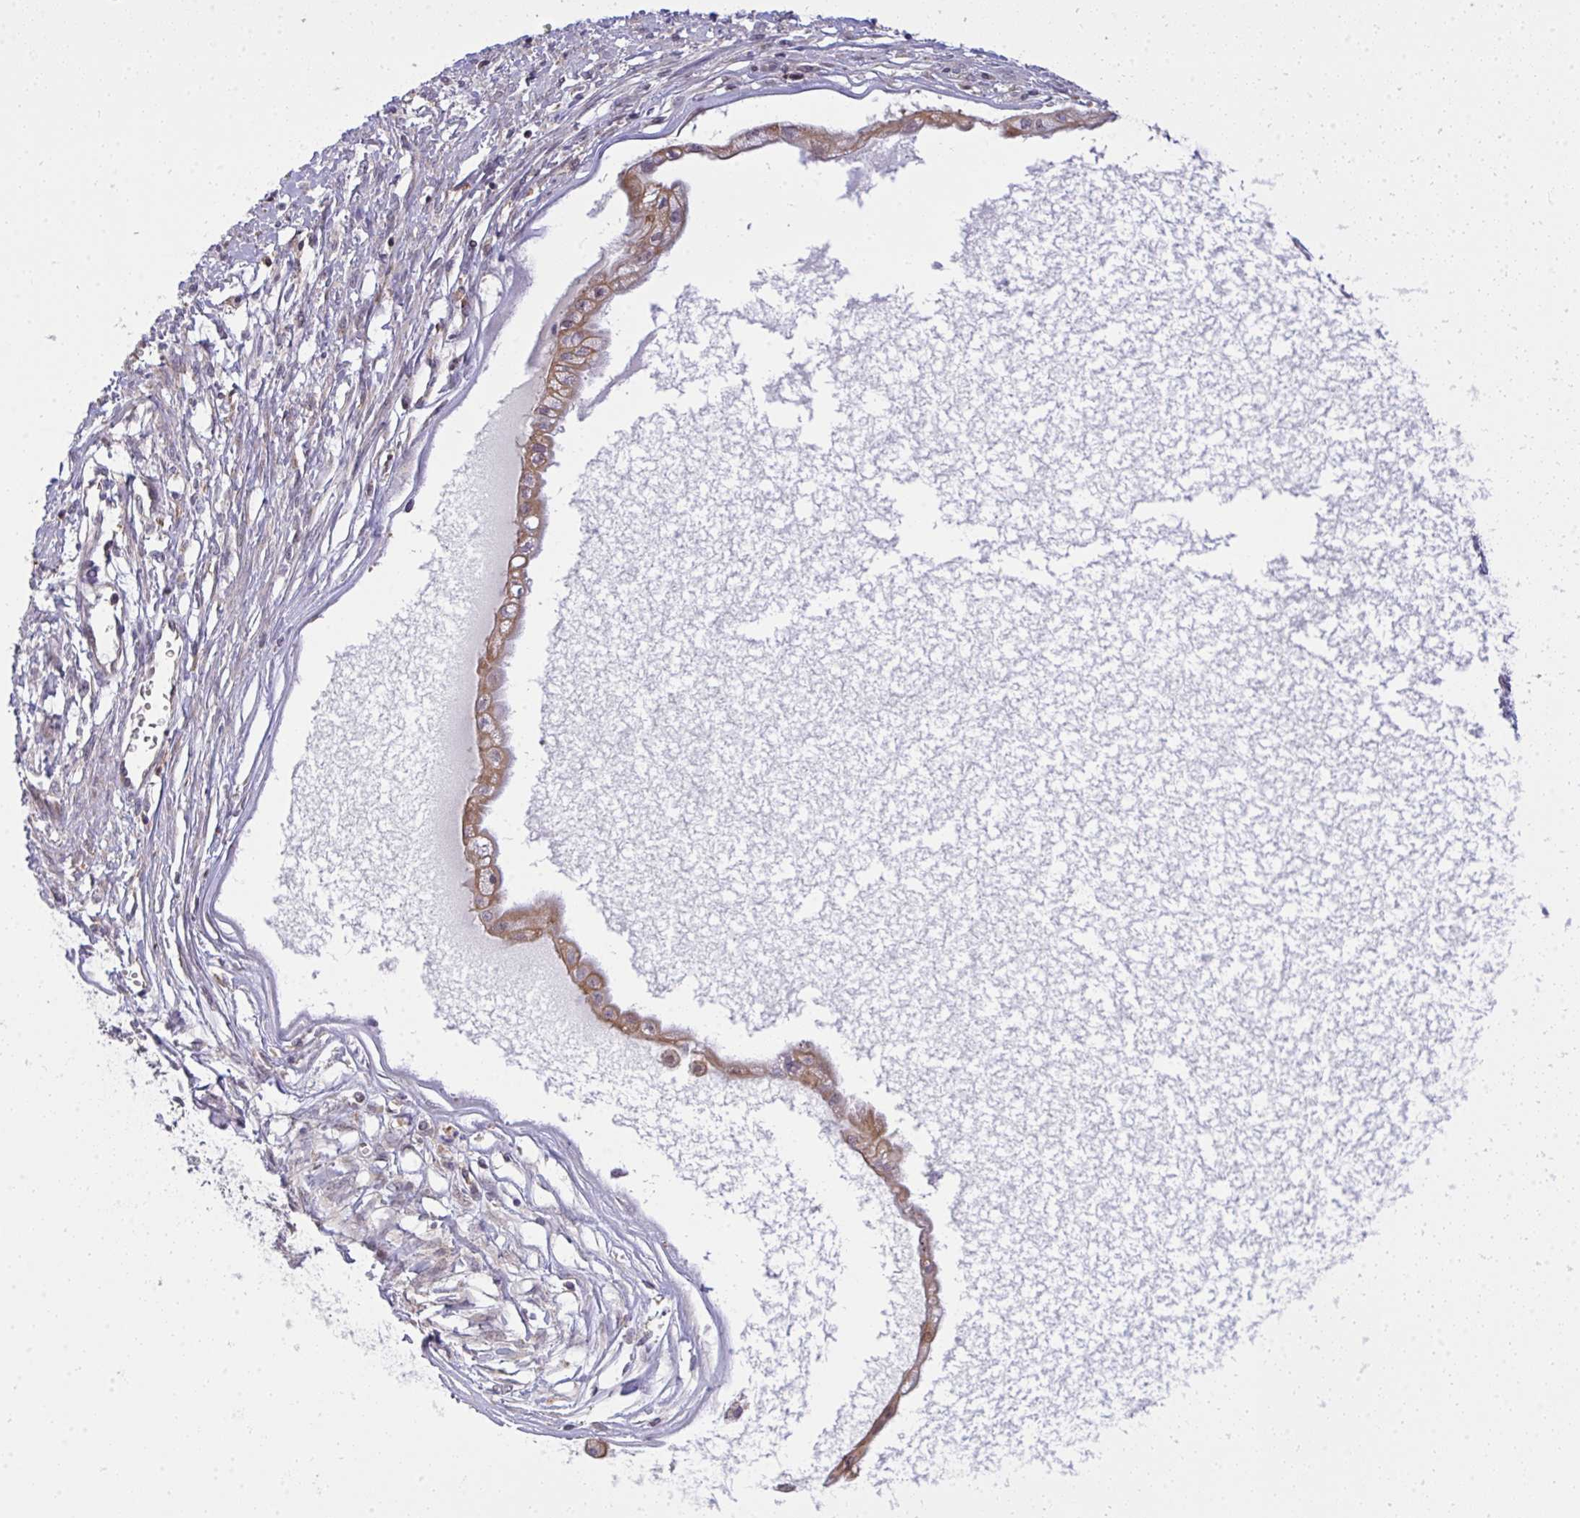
{"staining": {"intensity": "moderate", "quantity": "25%-75%", "location": "cytoplasmic/membranous"}, "tissue": "ovarian cancer", "cell_type": "Tumor cells", "image_type": "cancer", "snomed": [{"axis": "morphology", "description": "Cystadenocarcinoma, mucinous, NOS"}, {"axis": "topography", "description": "Ovary"}], "caption": "A brown stain highlights moderate cytoplasmic/membranous positivity of a protein in ovarian cancer (mucinous cystadenocarcinoma) tumor cells. Nuclei are stained in blue.", "gene": "SLC9A6", "patient": {"sex": "female", "age": 34}}